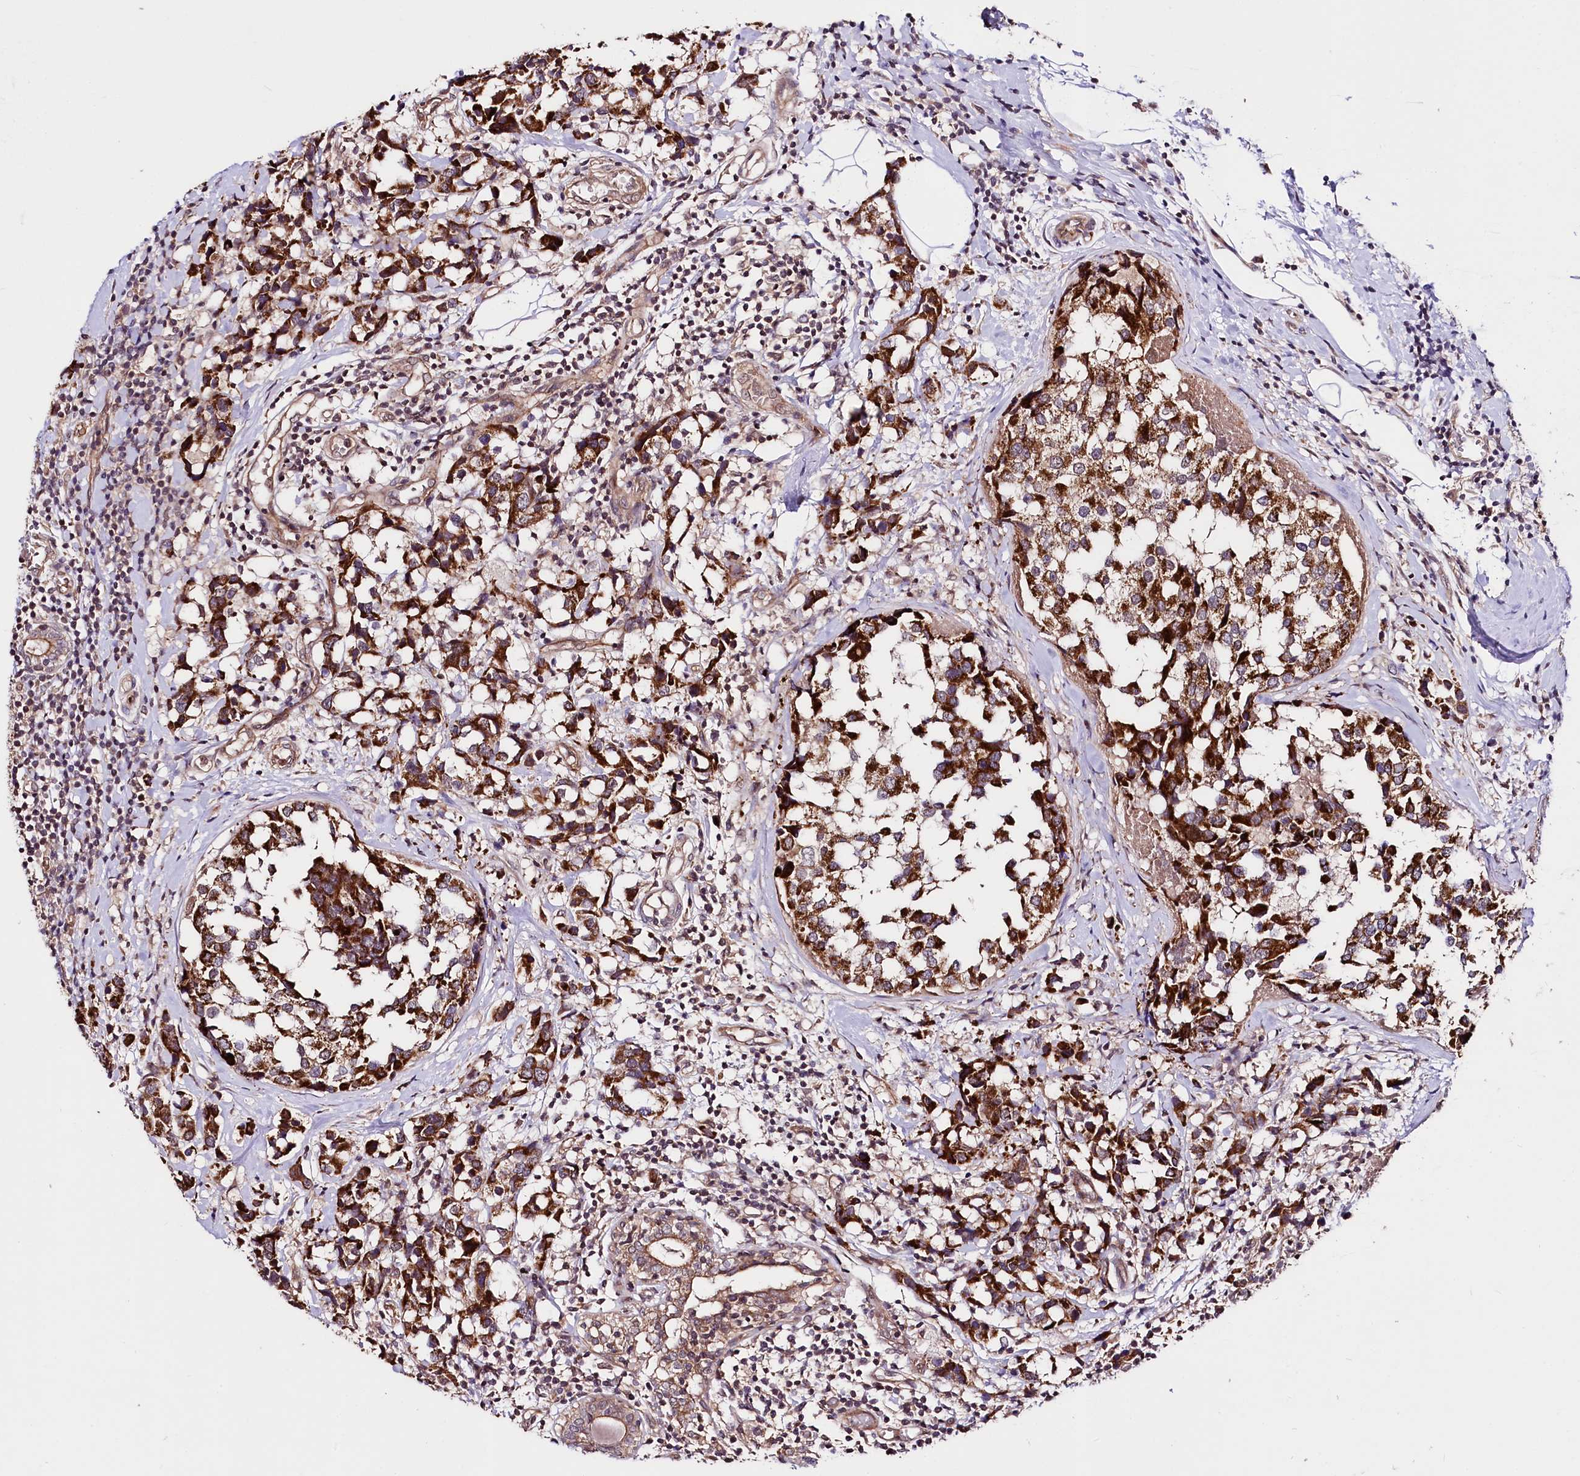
{"staining": {"intensity": "strong", "quantity": ">75%", "location": "cytoplasmic/membranous"}, "tissue": "breast cancer", "cell_type": "Tumor cells", "image_type": "cancer", "snomed": [{"axis": "morphology", "description": "Lobular carcinoma"}, {"axis": "topography", "description": "Breast"}], "caption": "Breast lobular carcinoma stained with a protein marker exhibits strong staining in tumor cells.", "gene": "TAFAZZIN", "patient": {"sex": "female", "age": 59}}